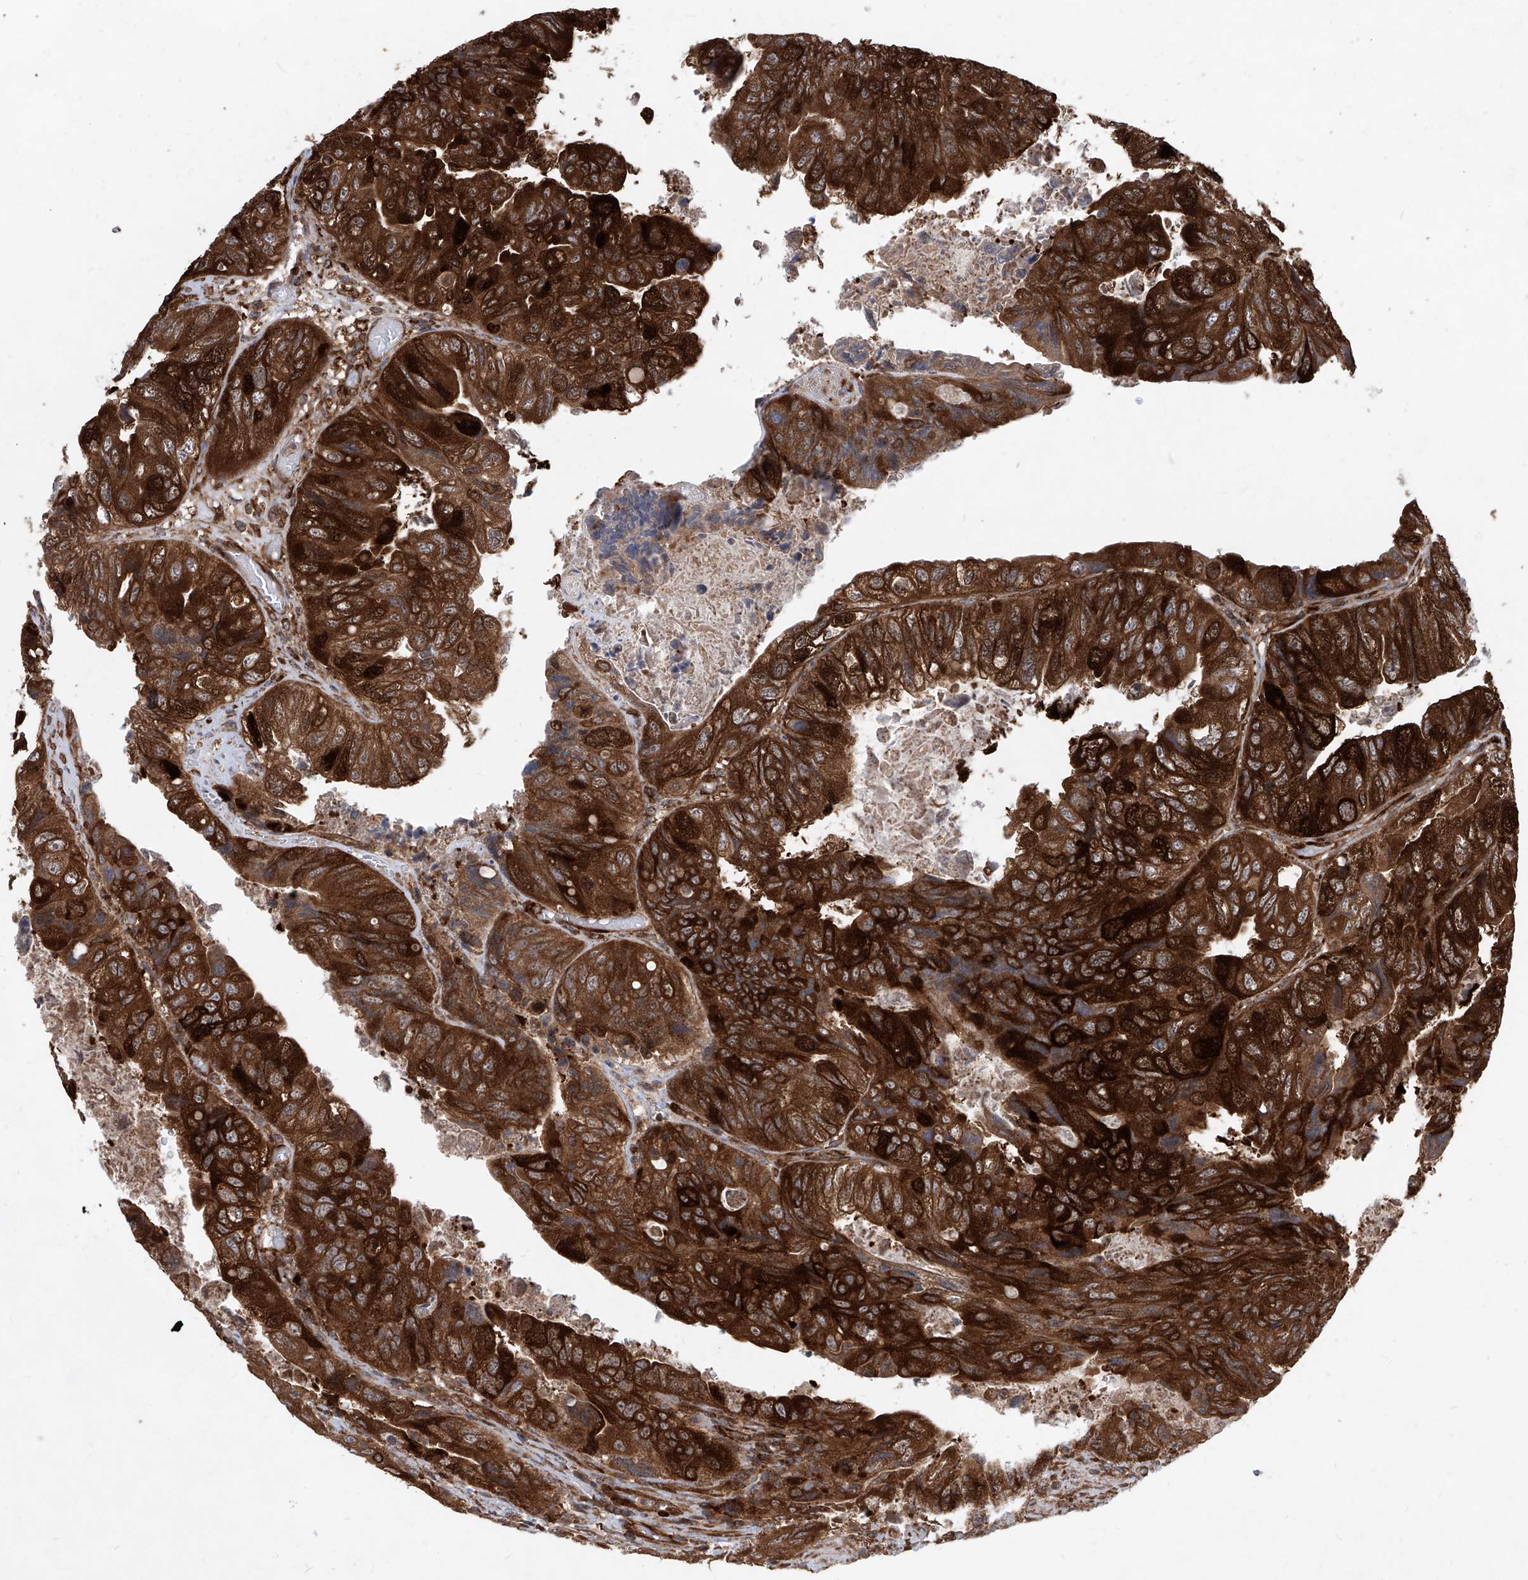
{"staining": {"intensity": "strong", "quantity": ">75%", "location": "cytoplasmic/membranous,nuclear"}, "tissue": "colorectal cancer", "cell_type": "Tumor cells", "image_type": "cancer", "snomed": [{"axis": "morphology", "description": "Adenocarcinoma, NOS"}, {"axis": "topography", "description": "Rectum"}], "caption": "IHC of human colorectal adenocarcinoma exhibits high levels of strong cytoplasmic/membranous and nuclear expression in approximately >75% of tumor cells.", "gene": "MAGED2", "patient": {"sex": "male", "age": 63}}